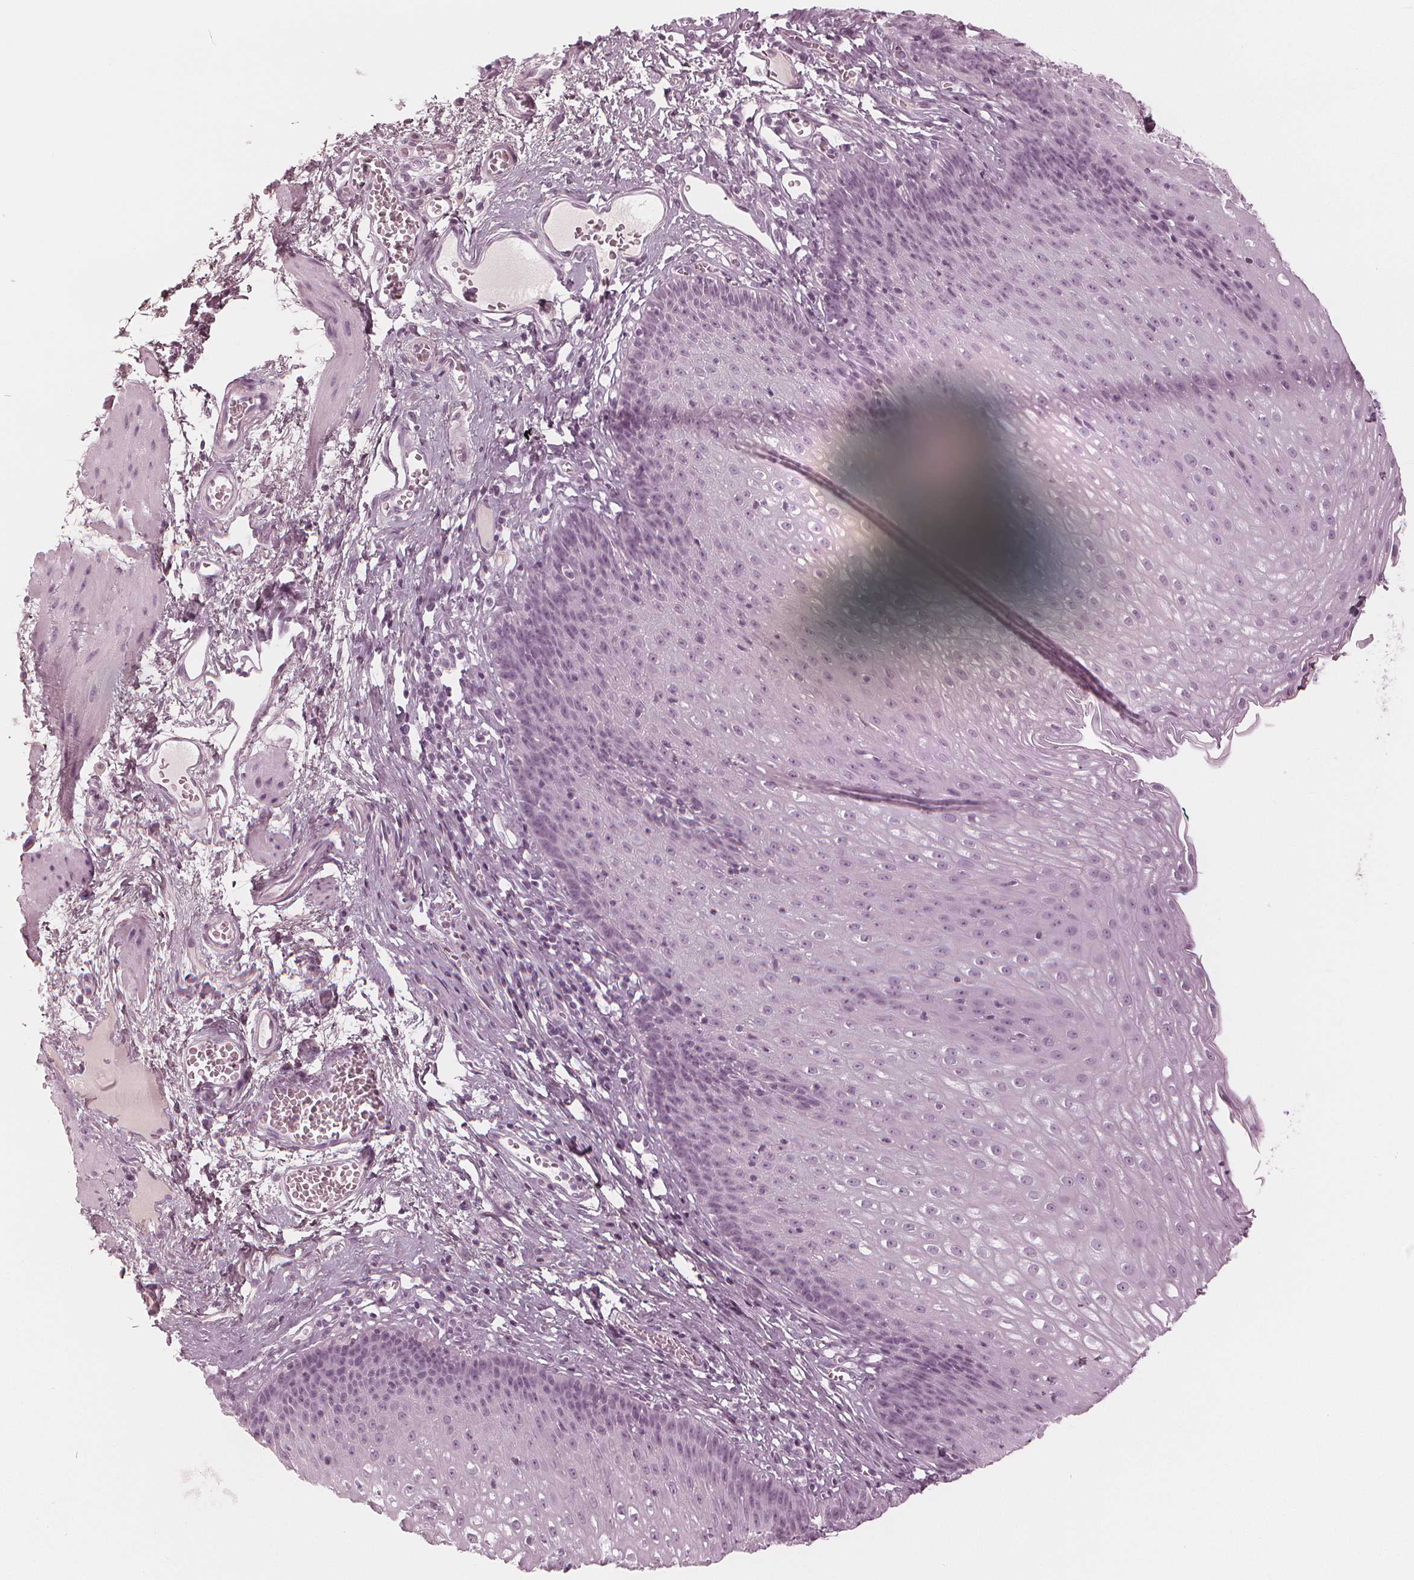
{"staining": {"intensity": "negative", "quantity": "none", "location": "none"}, "tissue": "esophagus", "cell_type": "Squamous epithelial cells", "image_type": "normal", "snomed": [{"axis": "morphology", "description": "Normal tissue, NOS"}, {"axis": "topography", "description": "Esophagus"}], "caption": "DAB (3,3'-diaminobenzidine) immunohistochemical staining of normal human esophagus exhibits no significant positivity in squamous epithelial cells. (DAB immunohistochemistry with hematoxylin counter stain).", "gene": "PAEP", "patient": {"sex": "male", "age": 72}}